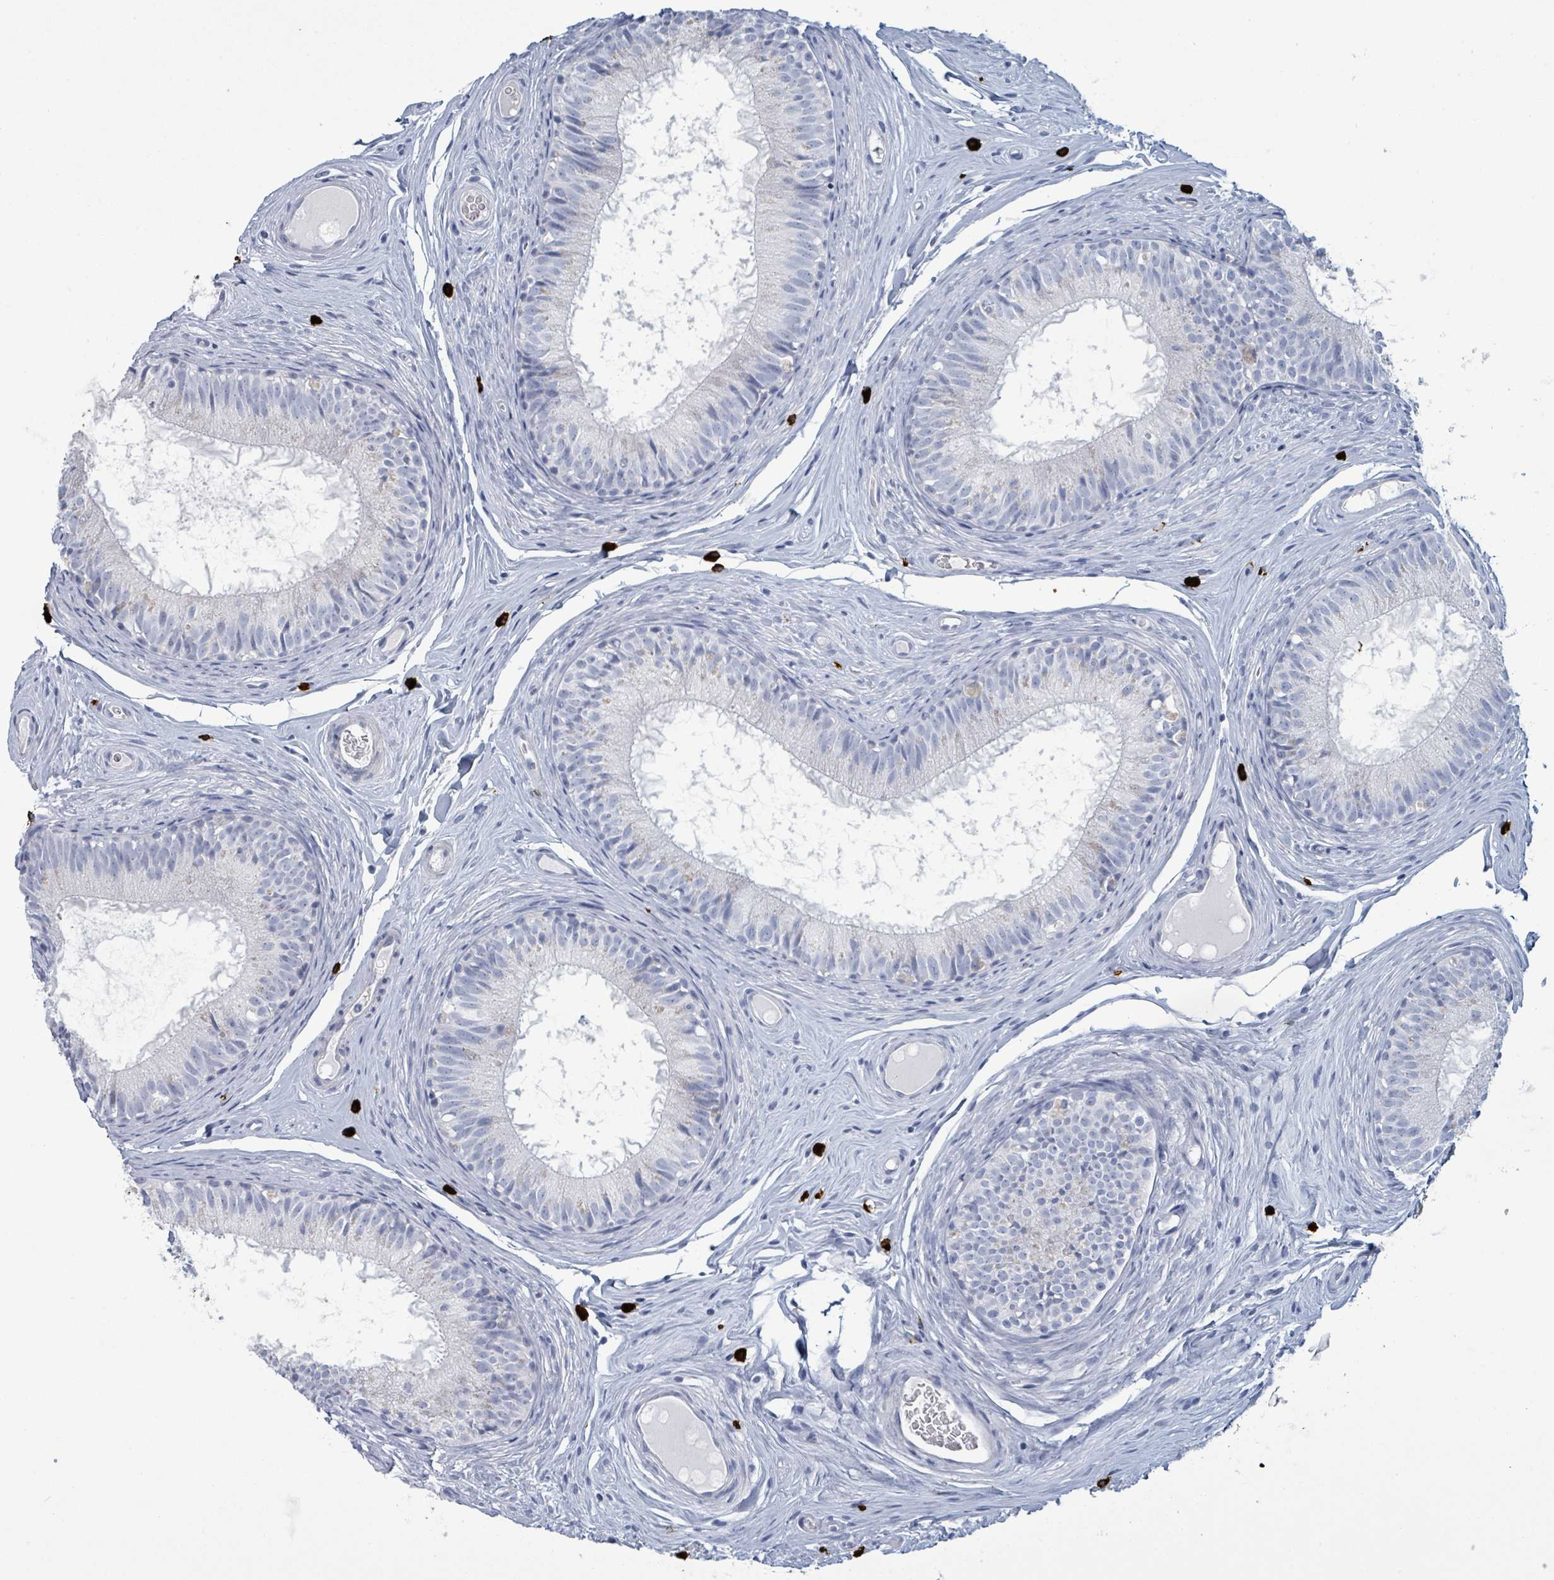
{"staining": {"intensity": "negative", "quantity": "none", "location": "none"}, "tissue": "epididymis", "cell_type": "Glandular cells", "image_type": "normal", "snomed": [{"axis": "morphology", "description": "Normal tissue, NOS"}, {"axis": "topography", "description": "Epididymis"}], "caption": "This is an immunohistochemistry micrograph of benign epididymis. There is no staining in glandular cells.", "gene": "VPS13D", "patient": {"sex": "male", "age": 25}}